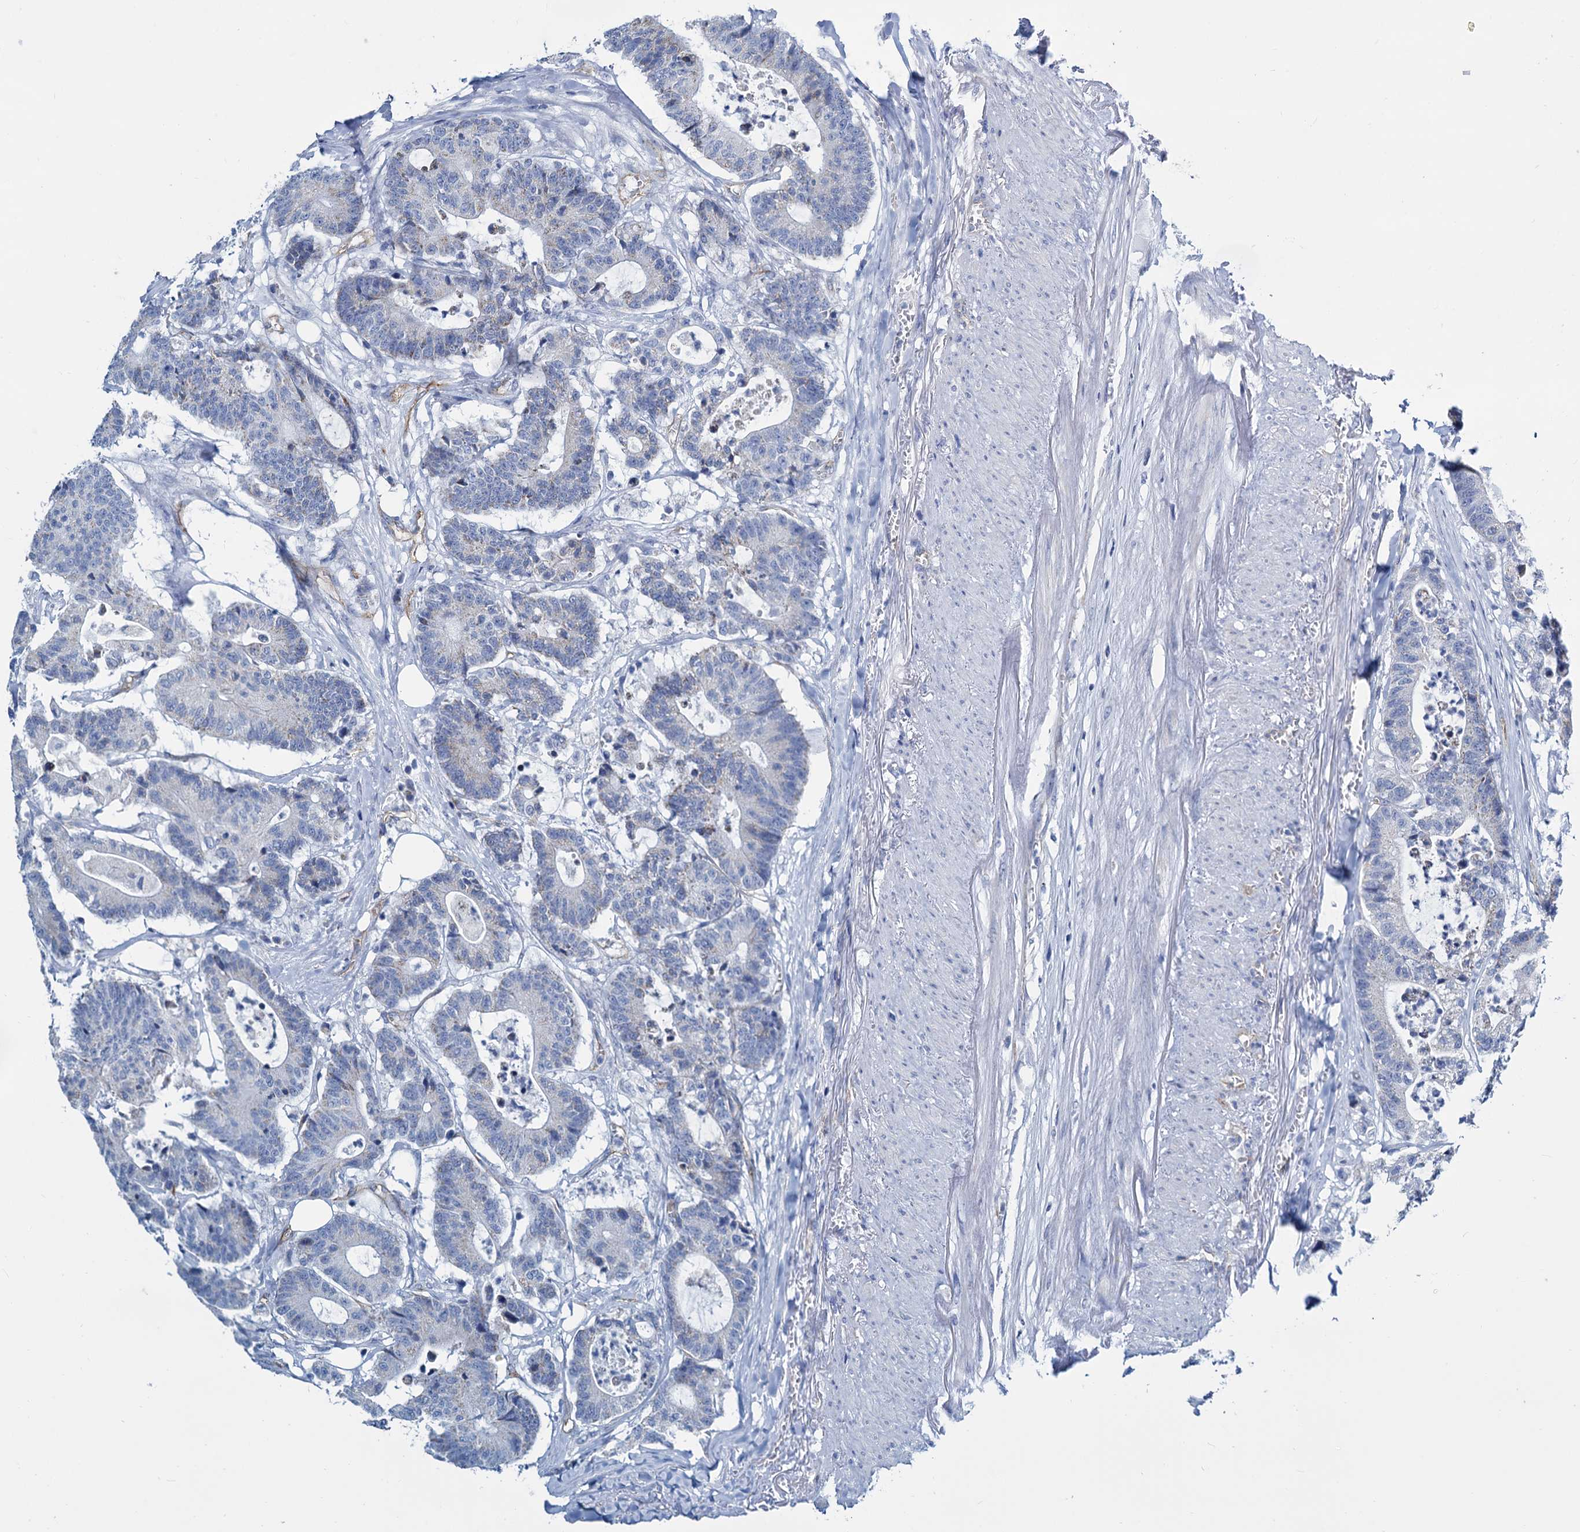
{"staining": {"intensity": "negative", "quantity": "none", "location": "none"}, "tissue": "colorectal cancer", "cell_type": "Tumor cells", "image_type": "cancer", "snomed": [{"axis": "morphology", "description": "Adenocarcinoma, NOS"}, {"axis": "topography", "description": "Colon"}], "caption": "Immunohistochemistry image of human colorectal cancer stained for a protein (brown), which demonstrates no positivity in tumor cells.", "gene": "SLC1A3", "patient": {"sex": "female", "age": 84}}